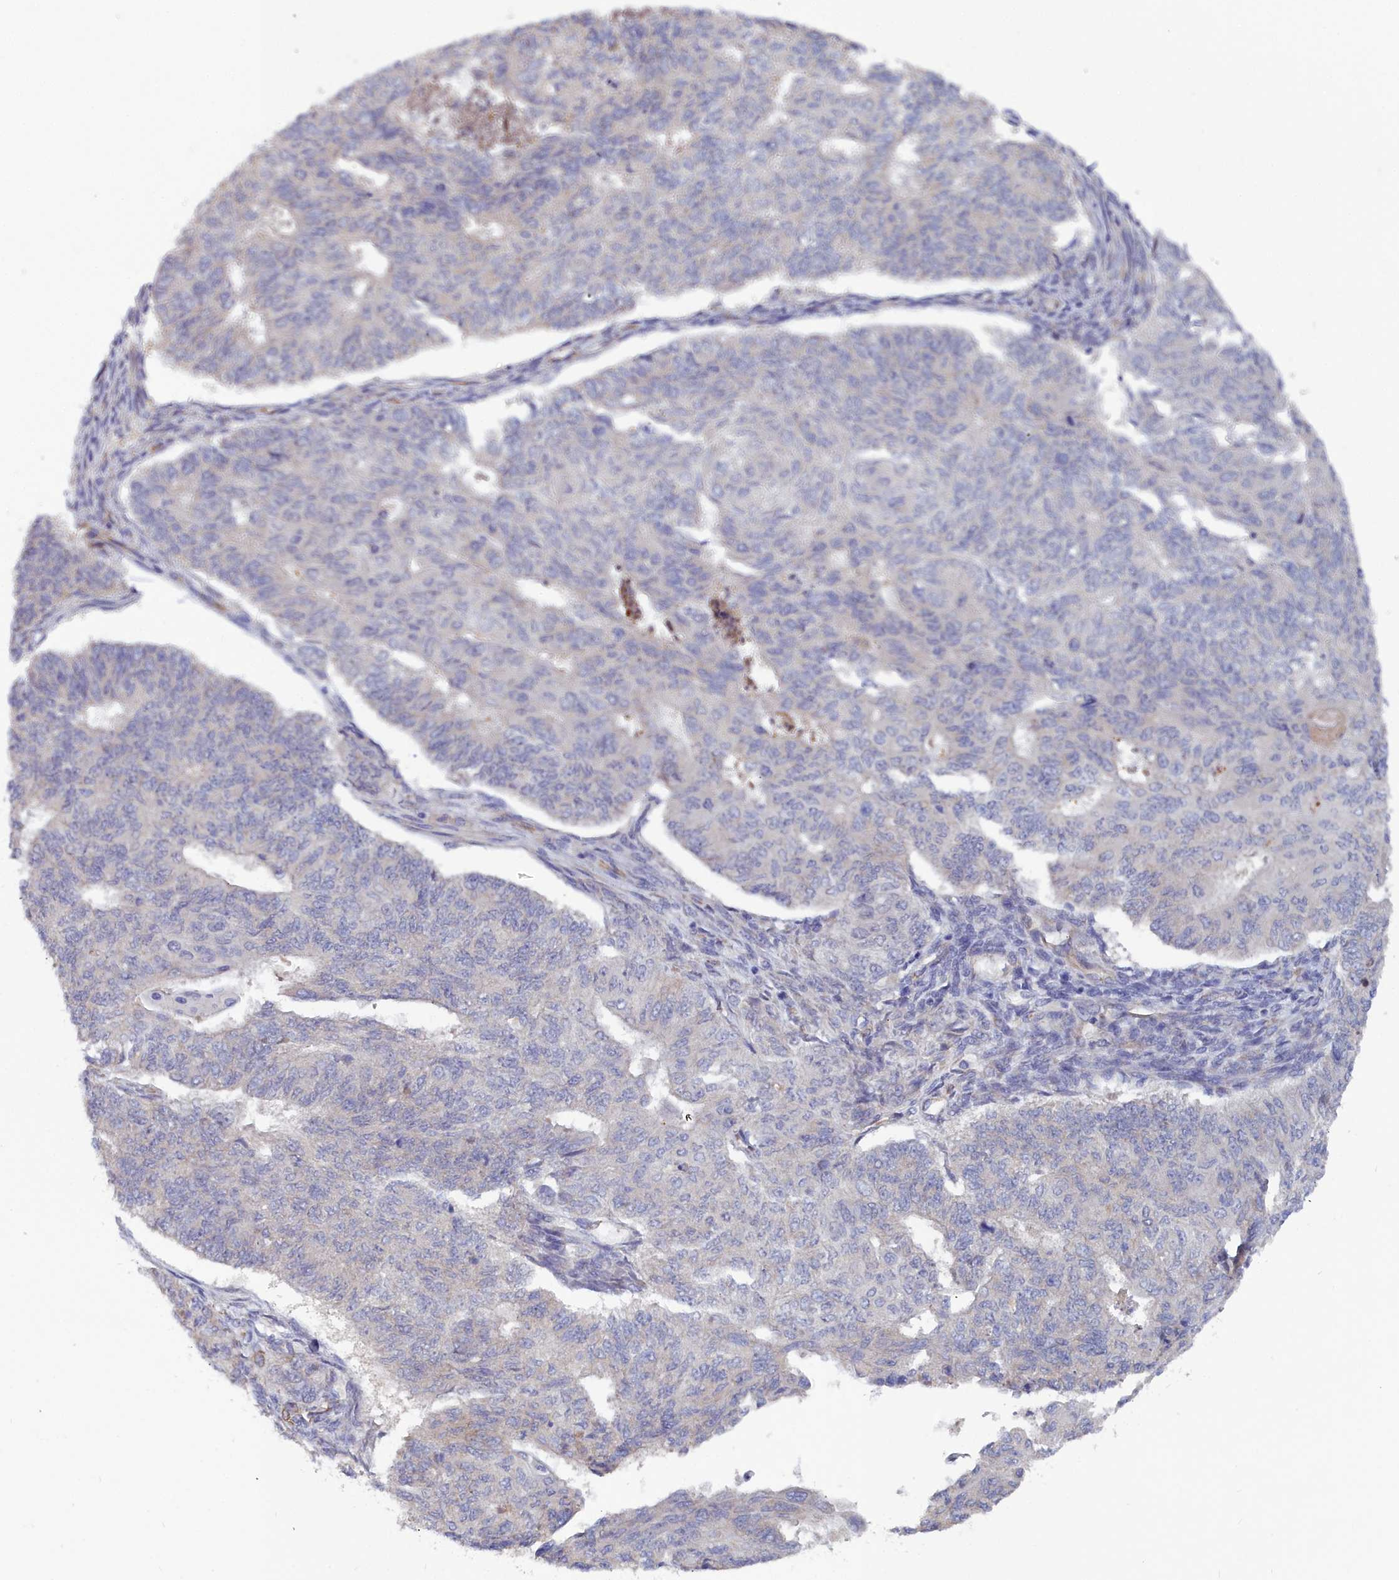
{"staining": {"intensity": "negative", "quantity": "none", "location": "none"}, "tissue": "endometrial cancer", "cell_type": "Tumor cells", "image_type": "cancer", "snomed": [{"axis": "morphology", "description": "Adenocarcinoma, NOS"}, {"axis": "topography", "description": "Endometrium"}], "caption": "DAB immunohistochemical staining of human adenocarcinoma (endometrial) exhibits no significant expression in tumor cells.", "gene": "RDX", "patient": {"sex": "female", "age": 32}}